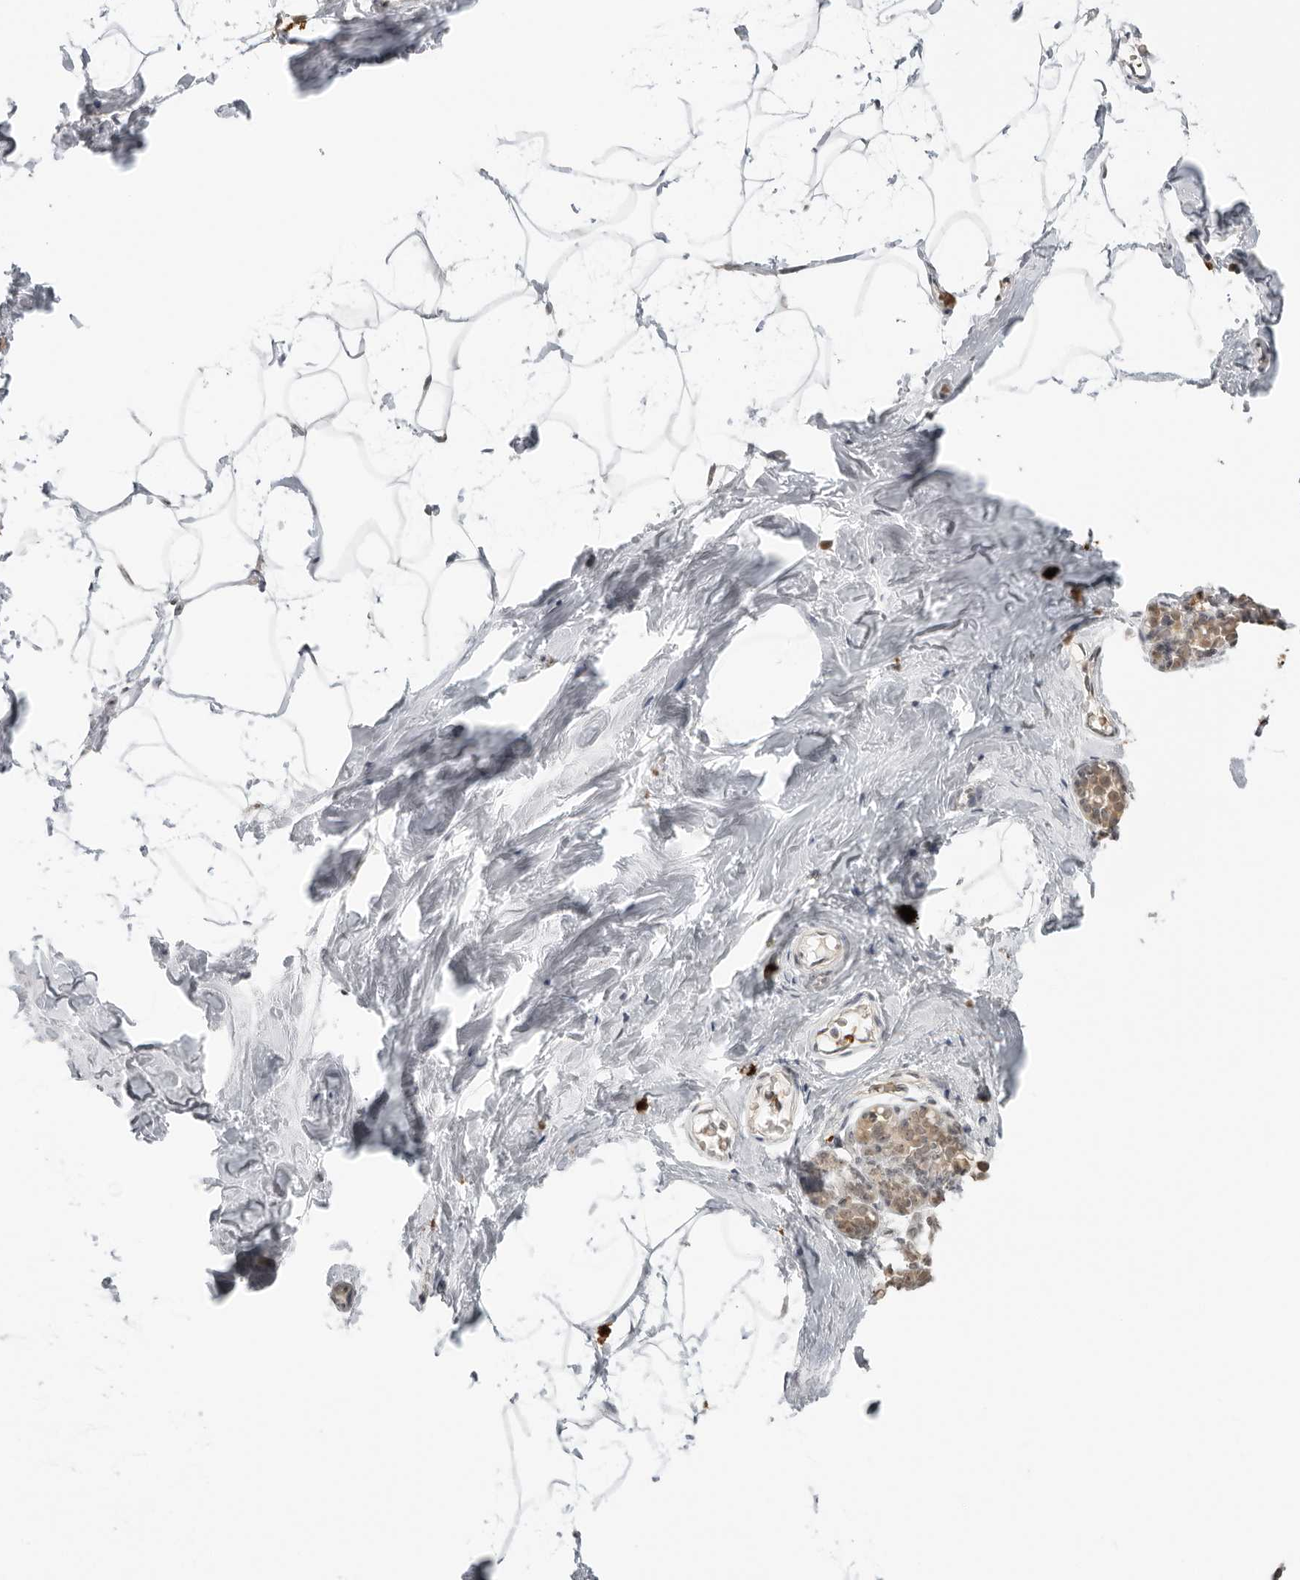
{"staining": {"intensity": "negative", "quantity": "none", "location": "none"}, "tissue": "breast", "cell_type": "Adipocytes", "image_type": "normal", "snomed": [{"axis": "morphology", "description": "Normal tissue, NOS"}, {"axis": "morphology", "description": "Lobular carcinoma"}, {"axis": "topography", "description": "Breast"}], "caption": "This is a histopathology image of immunohistochemistry (IHC) staining of unremarkable breast, which shows no positivity in adipocytes. (Immunohistochemistry, brightfield microscopy, high magnification).", "gene": "SUGCT", "patient": {"sex": "female", "age": 62}}